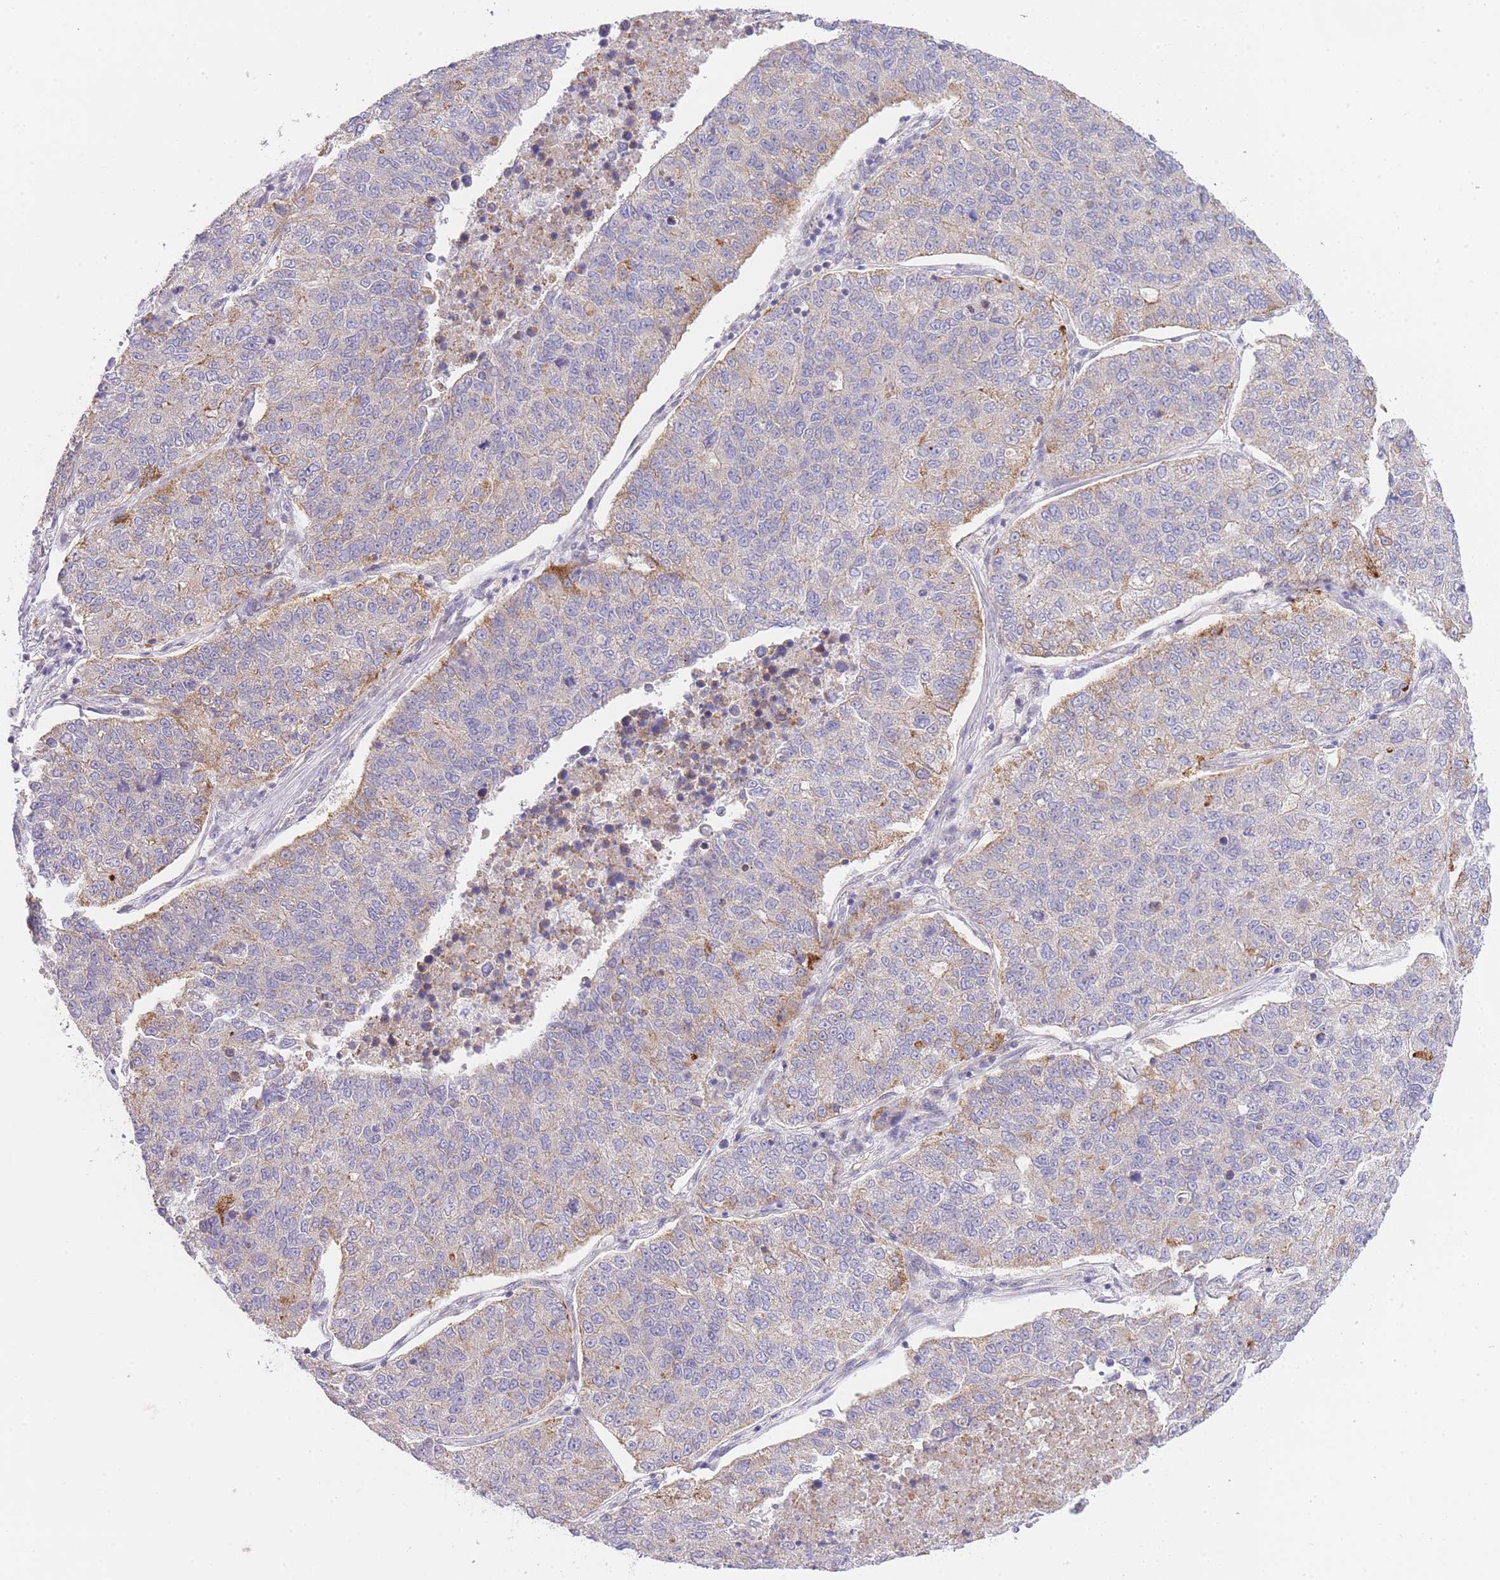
{"staining": {"intensity": "weak", "quantity": "<25%", "location": "cytoplasmic/membranous"}, "tissue": "lung cancer", "cell_type": "Tumor cells", "image_type": "cancer", "snomed": [{"axis": "morphology", "description": "Adenocarcinoma, NOS"}, {"axis": "topography", "description": "Lung"}], "caption": "There is no significant positivity in tumor cells of lung cancer (adenocarcinoma).", "gene": "CTBP1", "patient": {"sex": "male", "age": 49}}